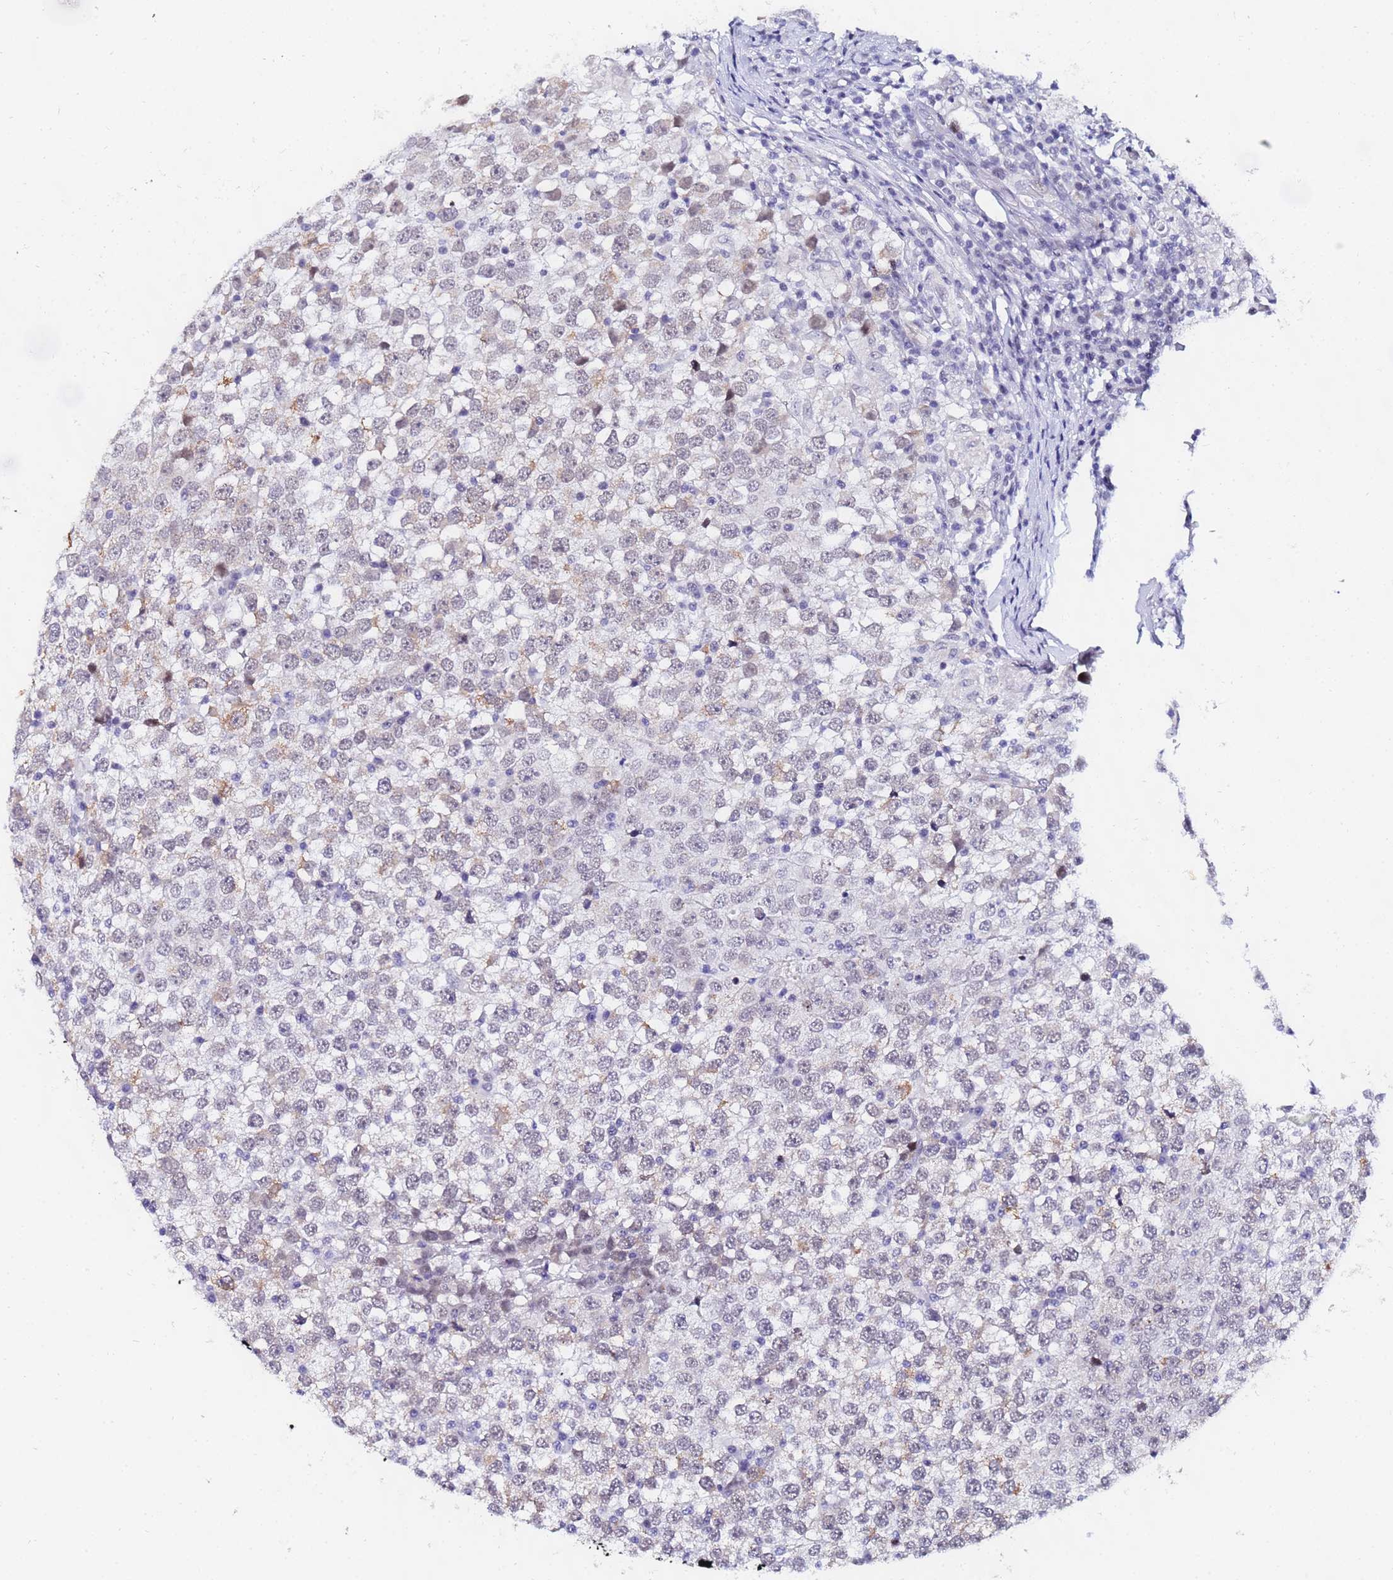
{"staining": {"intensity": "weak", "quantity": "25%-75%", "location": "cytoplasmic/membranous,nuclear"}, "tissue": "testis cancer", "cell_type": "Tumor cells", "image_type": "cancer", "snomed": [{"axis": "morphology", "description": "Seminoma, NOS"}, {"axis": "topography", "description": "Testis"}], "caption": "Testis seminoma tissue demonstrates weak cytoplasmic/membranous and nuclear positivity in approximately 25%-75% of tumor cells, visualized by immunohistochemistry.", "gene": "CKMT1A", "patient": {"sex": "male", "age": 65}}